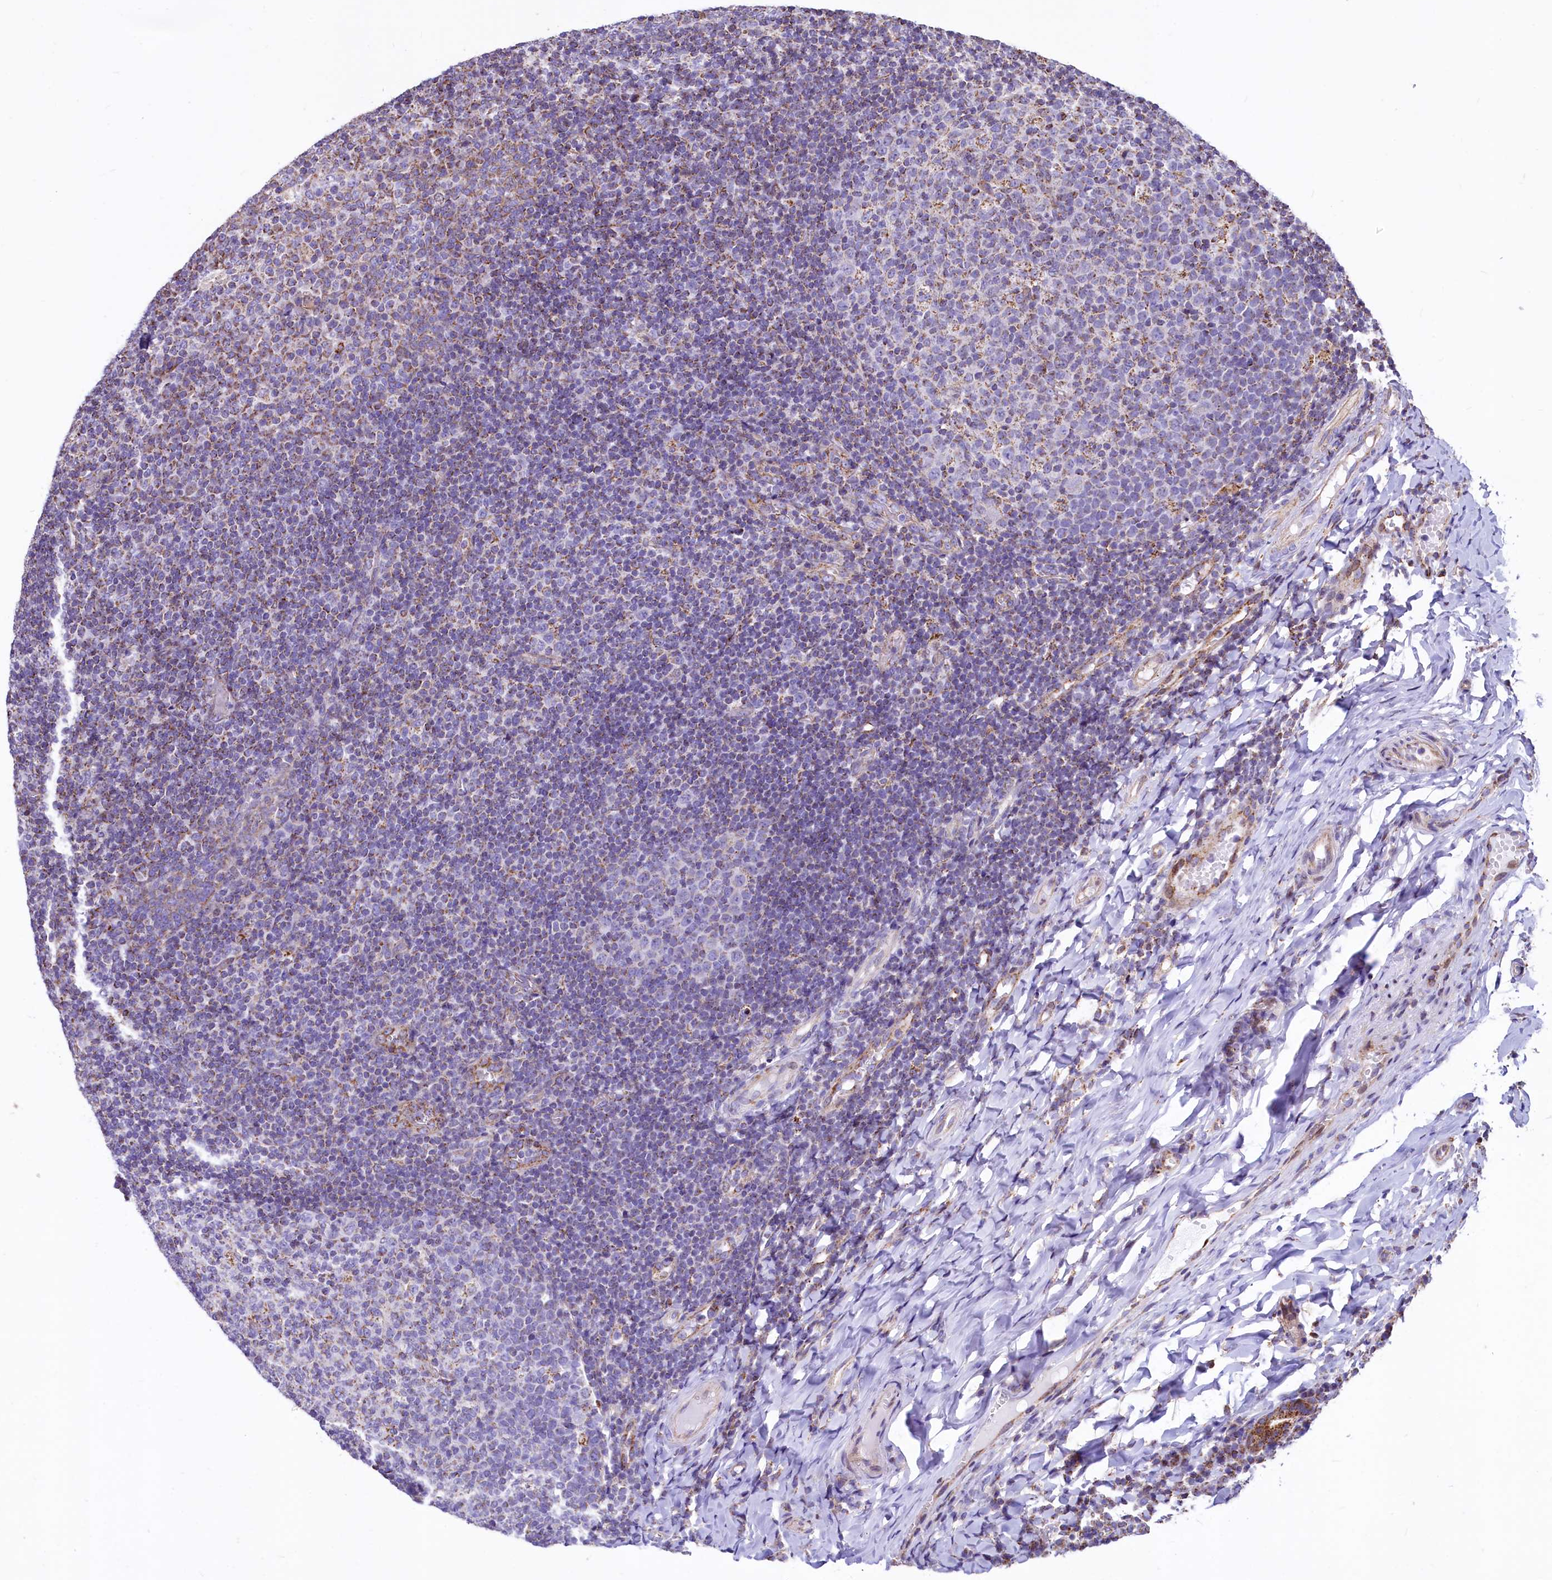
{"staining": {"intensity": "moderate", "quantity": "<25%", "location": "cytoplasmic/membranous"}, "tissue": "tonsil", "cell_type": "Germinal center cells", "image_type": "normal", "snomed": [{"axis": "morphology", "description": "Normal tissue, NOS"}, {"axis": "topography", "description": "Tonsil"}], "caption": "Tonsil stained with a protein marker demonstrates moderate staining in germinal center cells.", "gene": "VWCE", "patient": {"sex": "female", "age": 19}}